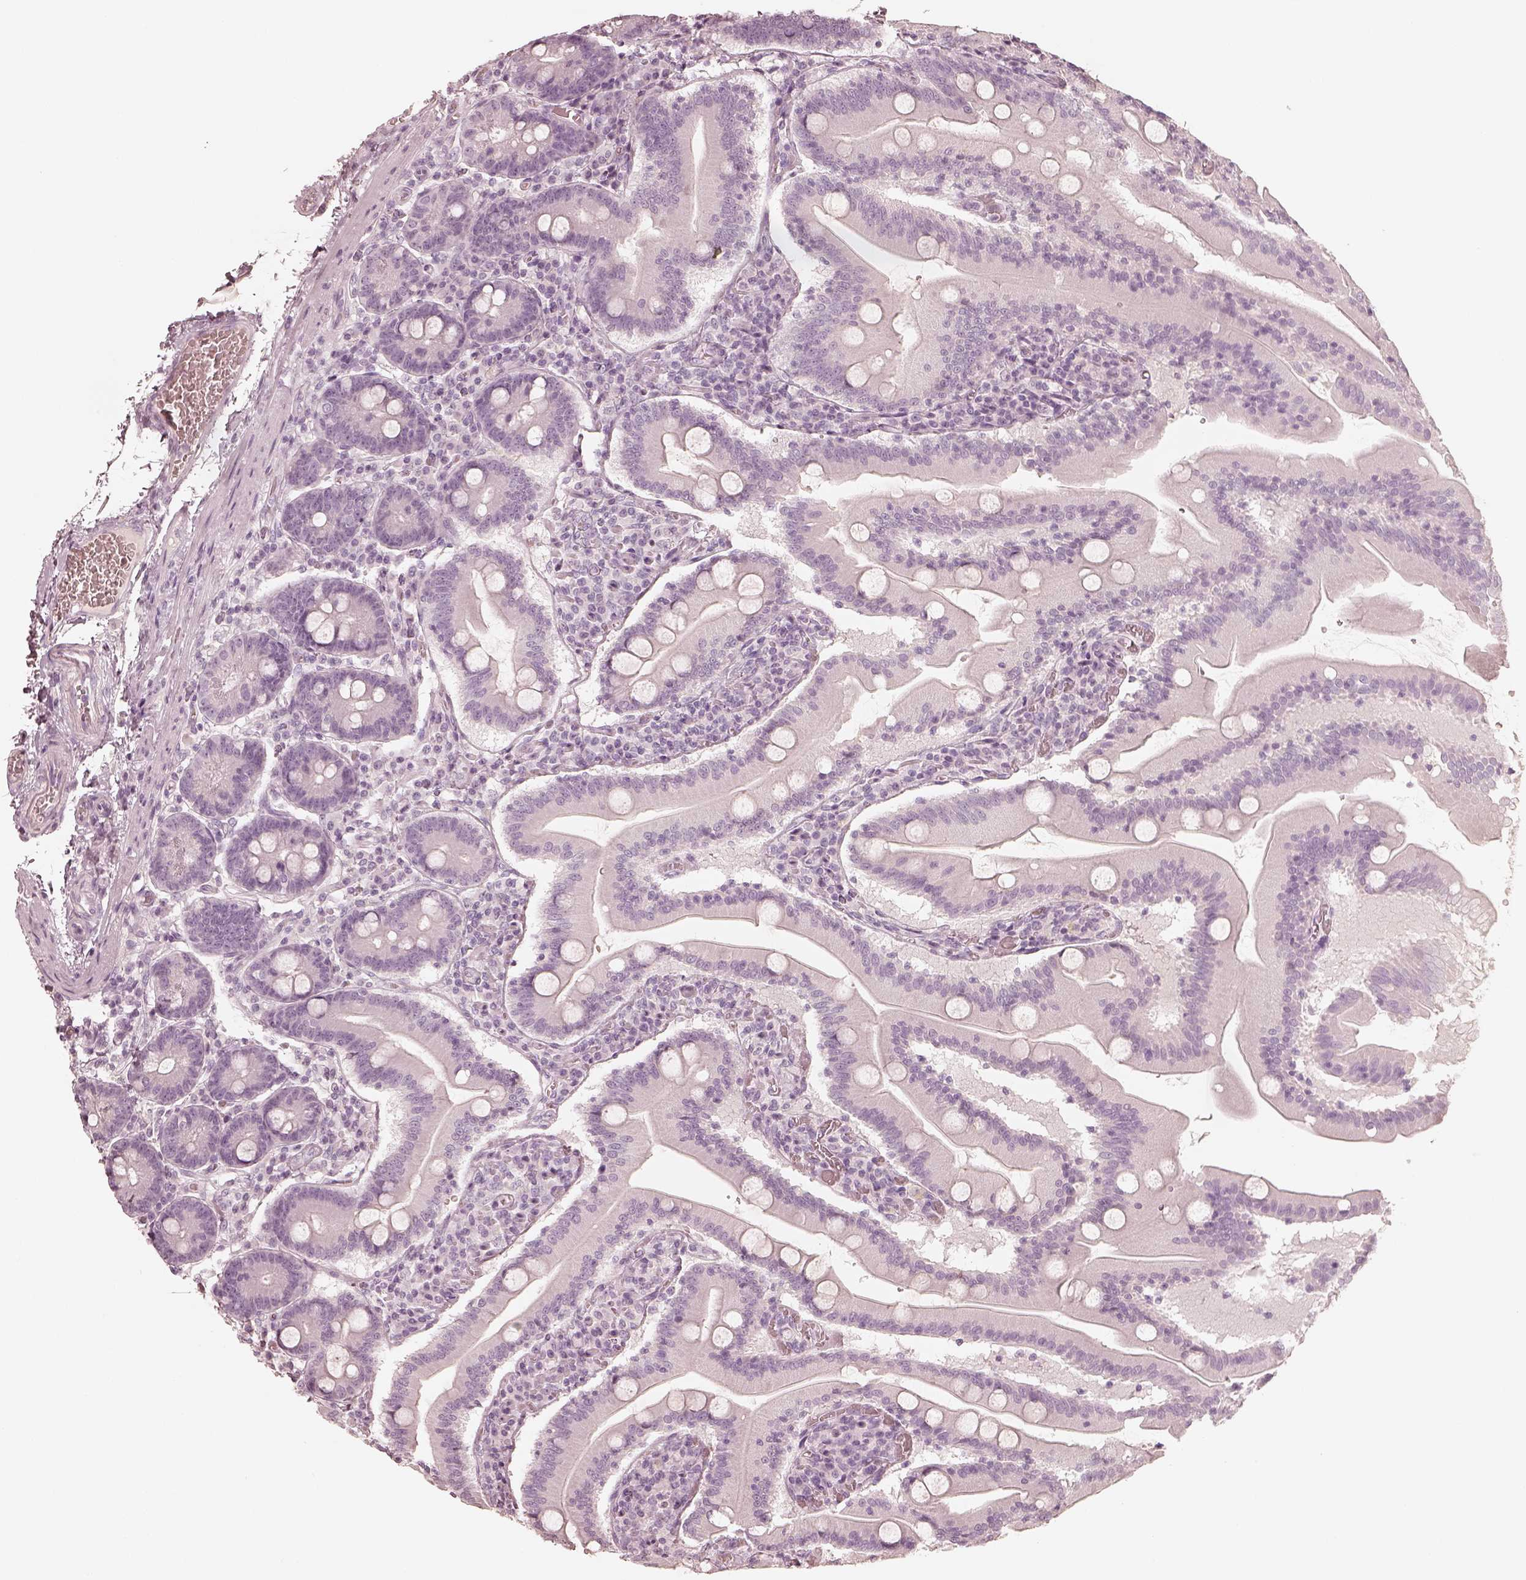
{"staining": {"intensity": "negative", "quantity": "none", "location": "none"}, "tissue": "small intestine", "cell_type": "Glandular cells", "image_type": "normal", "snomed": [{"axis": "morphology", "description": "Normal tissue, NOS"}, {"axis": "topography", "description": "Small intestine"}], "caption": "The image reveals no staining of glandular cells in benign small intestine. The staining was performed using DAB (3,3'-diaminobenzidine) to visualize the protein expression in brown, while the nuclei were stained in blue with hematoxylin (Magnification: 20x).", "gene": "KRT82", "patient": {"sex": "male", "age": 37}}